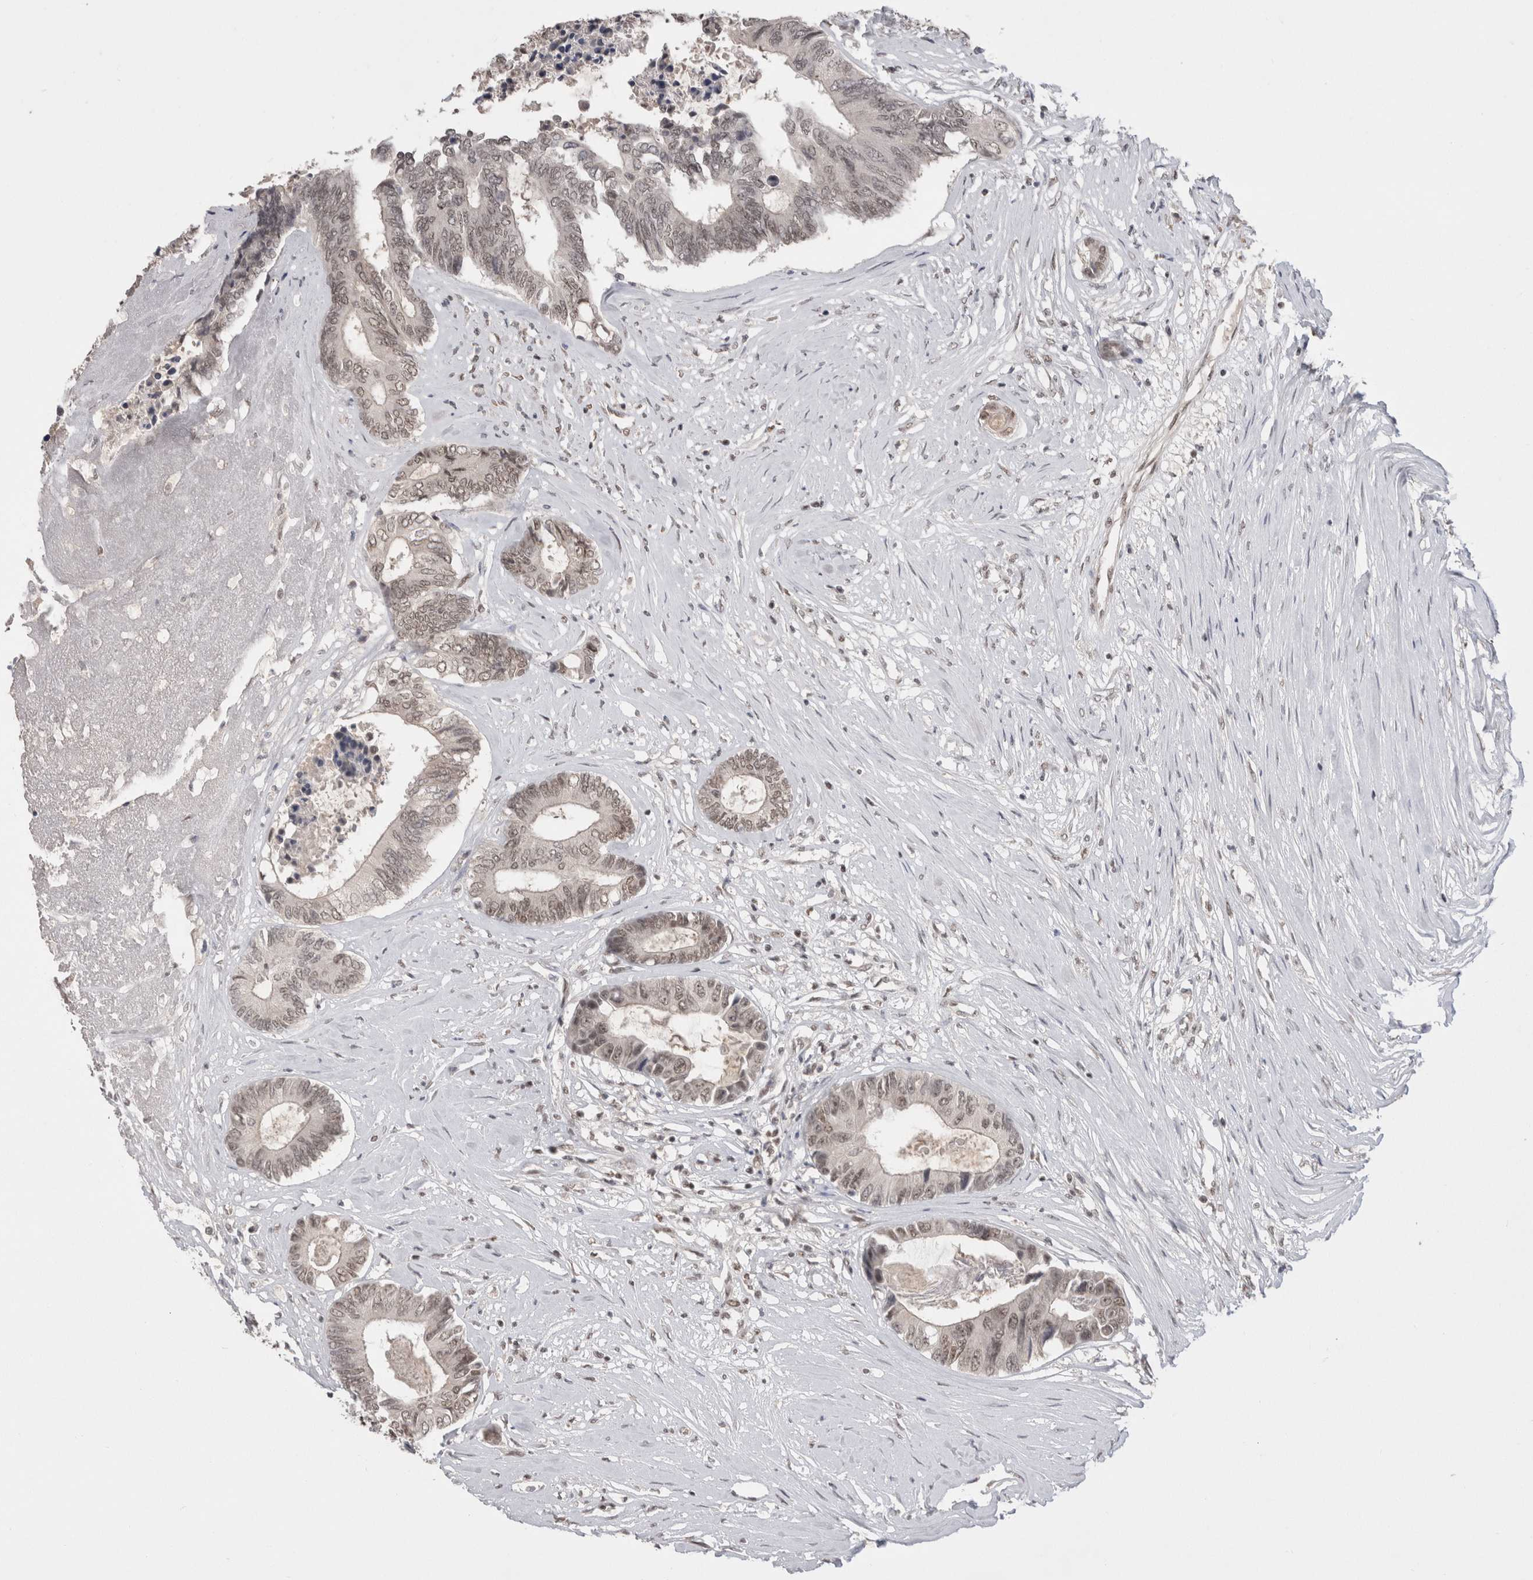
{"staining": {"intensity": "weak", "quantity": ">75%", "location": "nuclear"}, "tissue": "colorectal cancer", "cell_type": "Tumor cells", "image_type": "cancer", "snomed": [{"axis": "morphology", "description": "Adenocarcinoma, NOS"}, {"axis": "topography", "description": "Rectum"}], "caption": "Human adenocarcinoma (colorectal) stained for a protein (brown) demonstrates weak nuclear positive staining in about >75% of tumor cells.", "gene": "DAXX", "patient": {"sex": "male", "age": 63}}